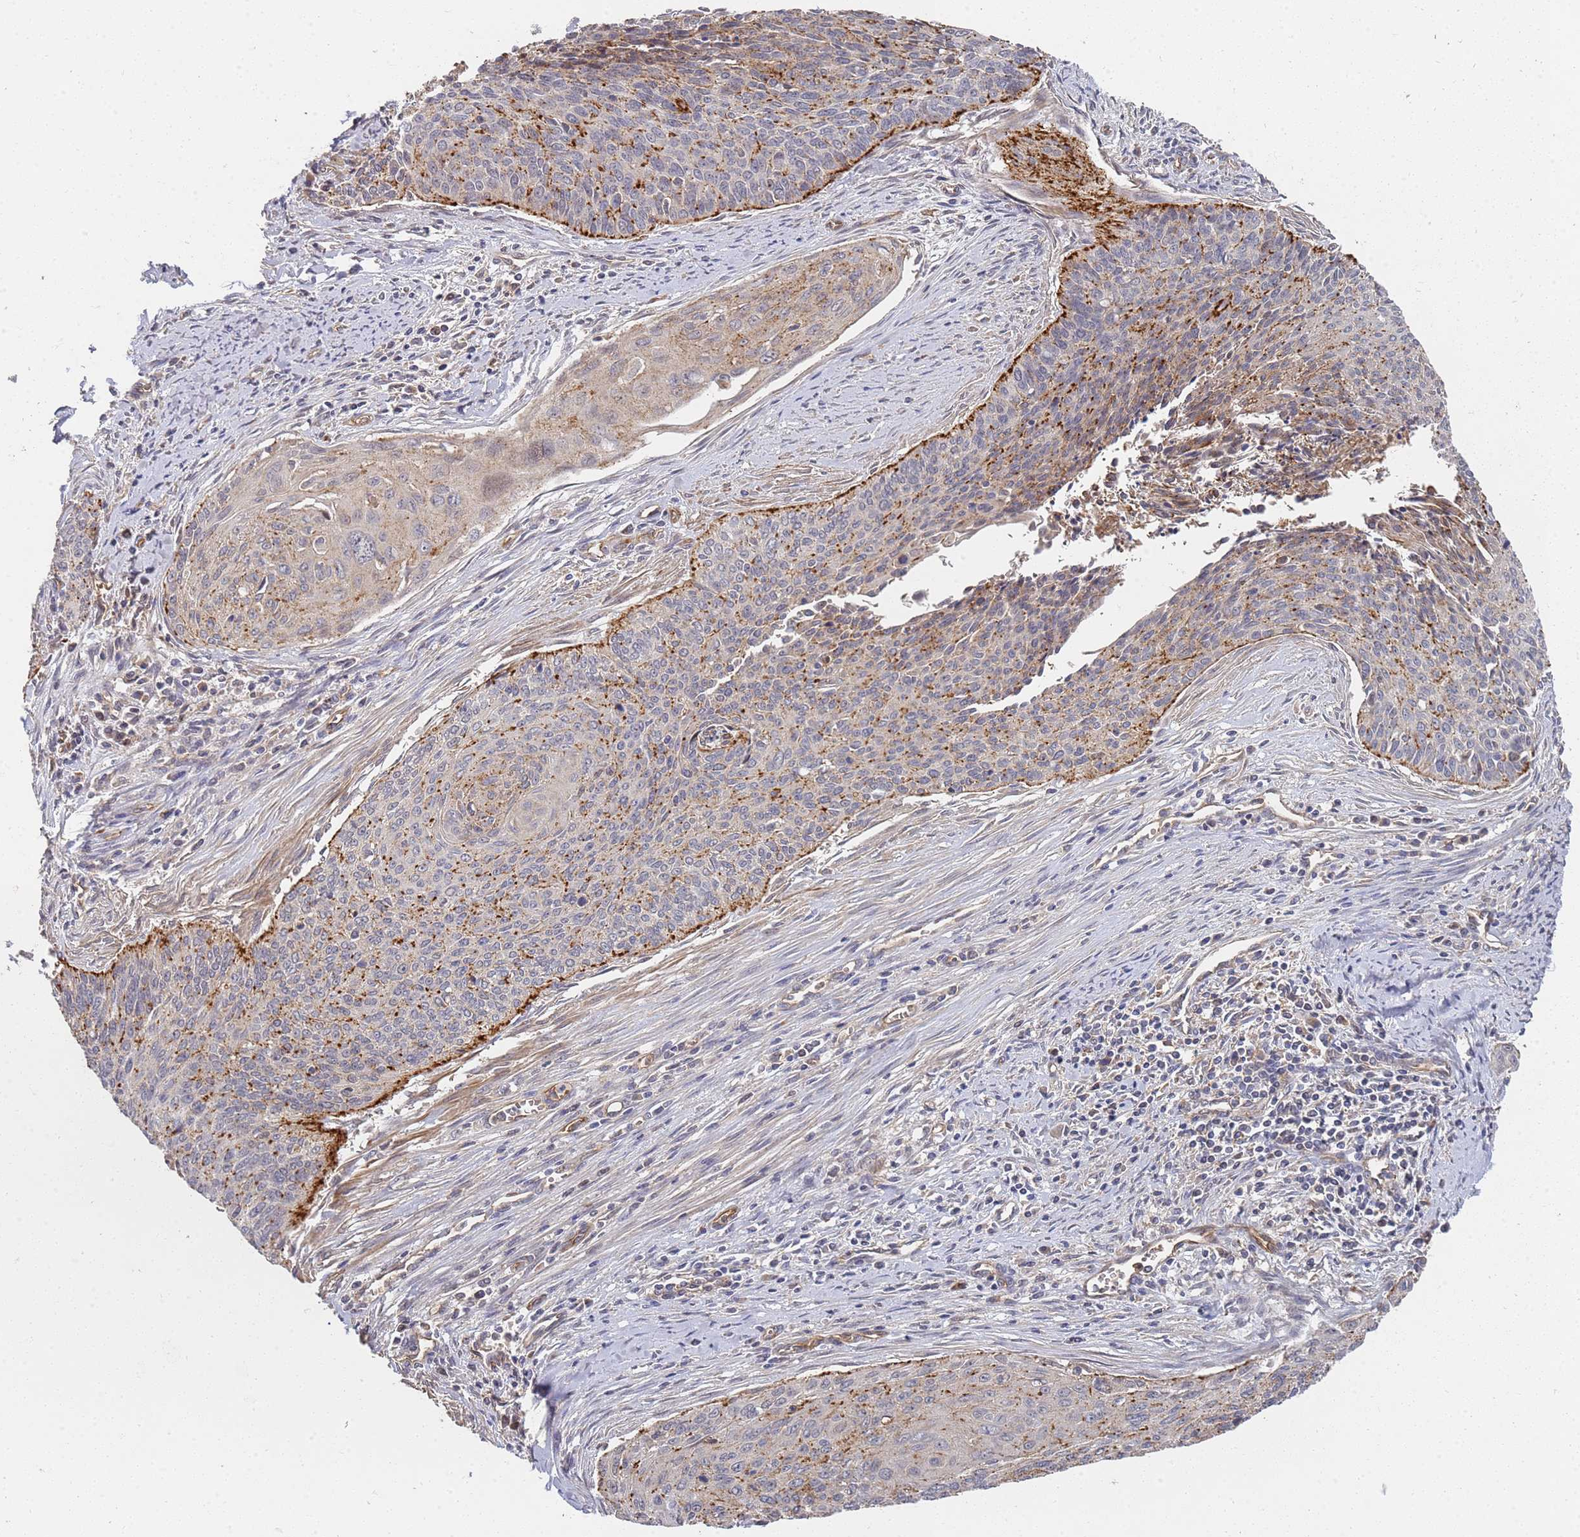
{"staining": {"intensity": "moderate", "quantity": "25%-75%", "location": "cytoplasmic/membranous"}, "tissue": "cervical cancer", "cell_type": "Tumor cells", "image_type": "cancer", "snomed": [{"axis": "morphology", "description": "Squamous cell carcinoma, NOS"}, {"axis": "topography", "description": "Cervix"}], "caption": "Cervical squamous cell carcinoma tissue displays moderate cytoplasmic/membranous expression in approximately 25%-75% of tumor cells", "gene": "ABCB6", "patient": {"sex": "female", "age": 55}}